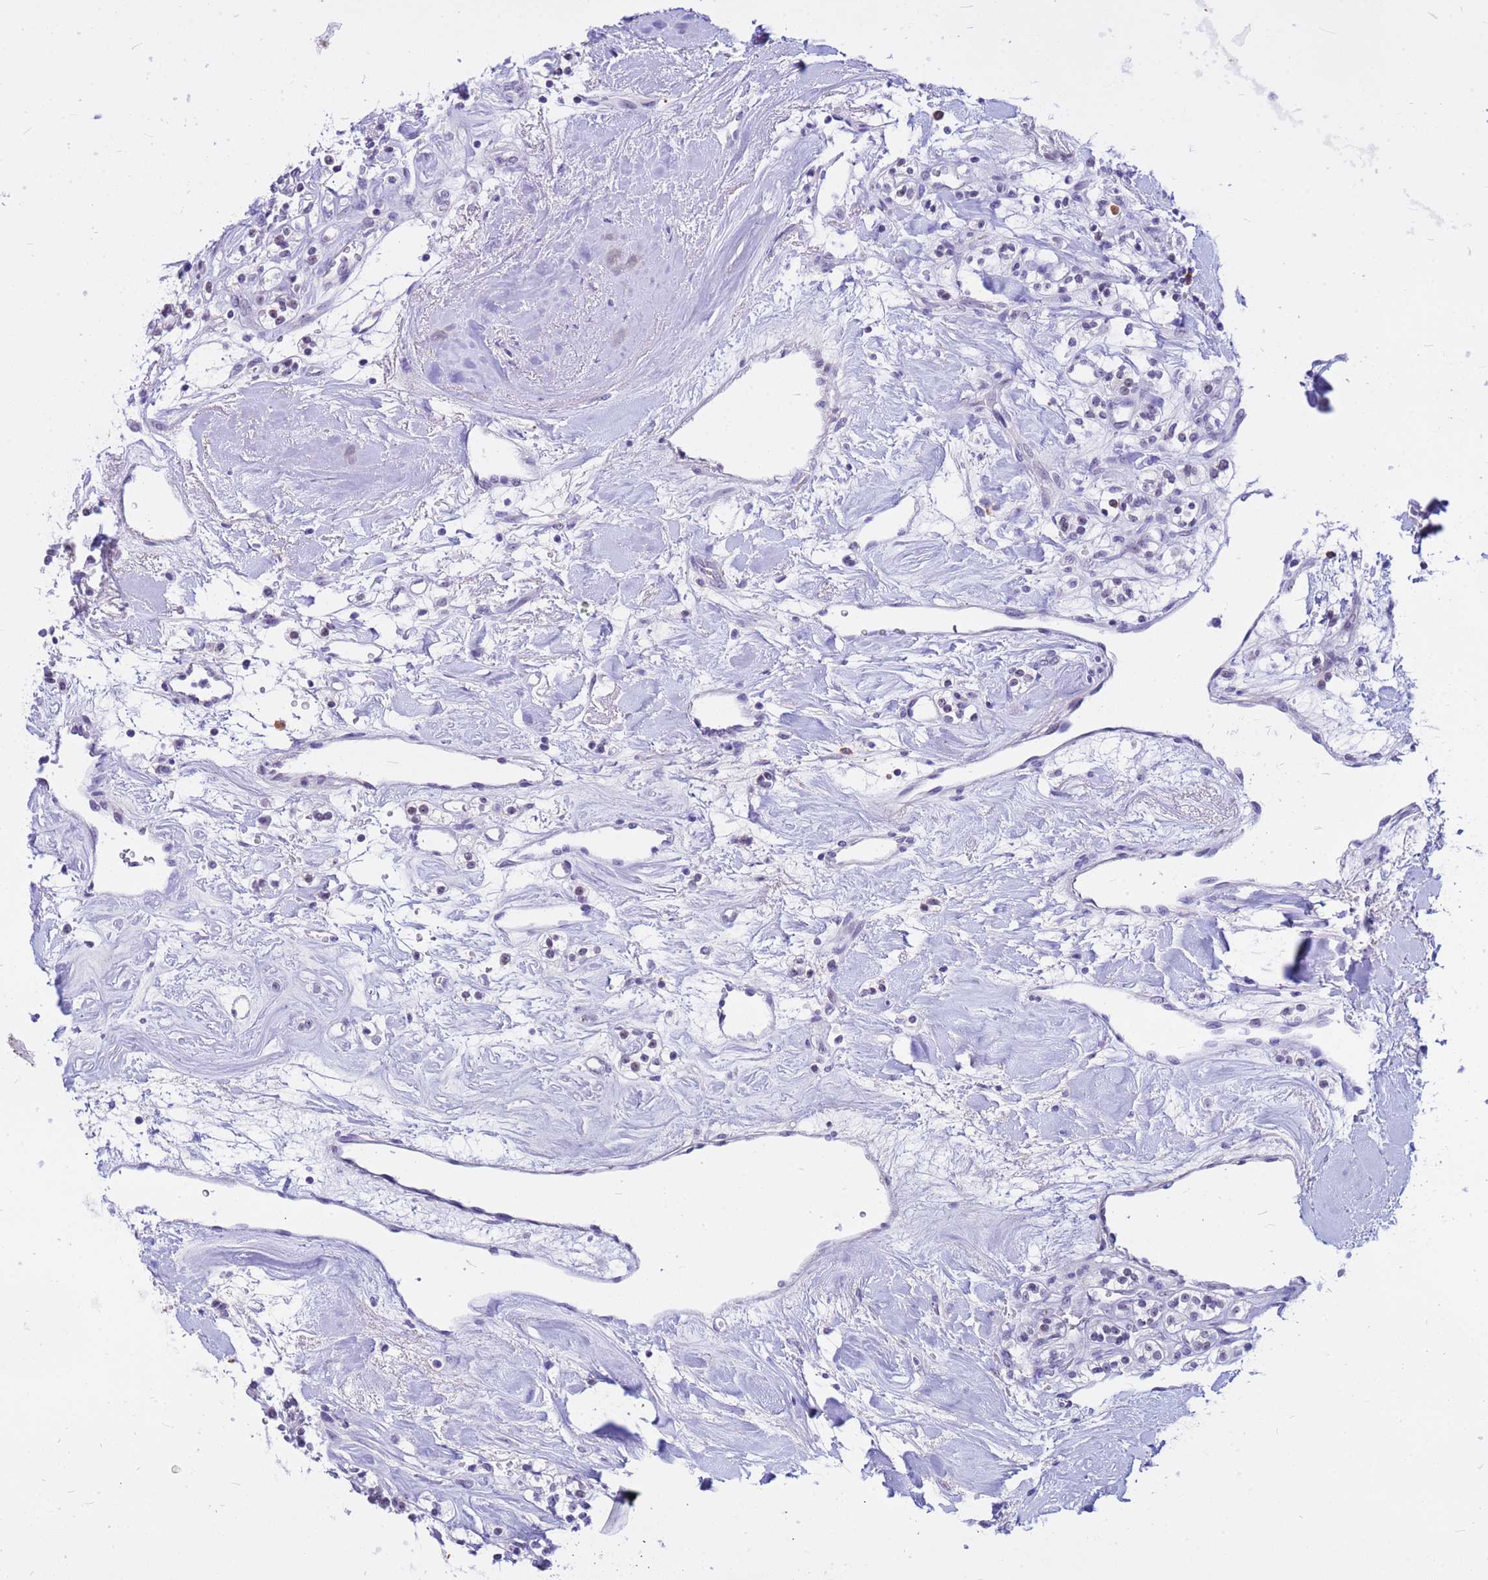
{"staining": {"intensity": "weak", "quantity": "<25%", "location": "nuclear"}, "tissue": "renal cancer", "cell_type": "Tumor cells", "image_type": "cancer", "snomed": [{"axis": "morphology", "description": "Adenocarcinoma, NOS"}, {"axis": "topography", "description": "Kidney"}], "caption": "DAB (3,3'-diaminobenzidine) immunohistochemical staining of renal adenocarcinoma reveals no significant positivity in tumor cells.", "gene": "DMRTC2", "patient": {"sex": "male", "age": 77}}